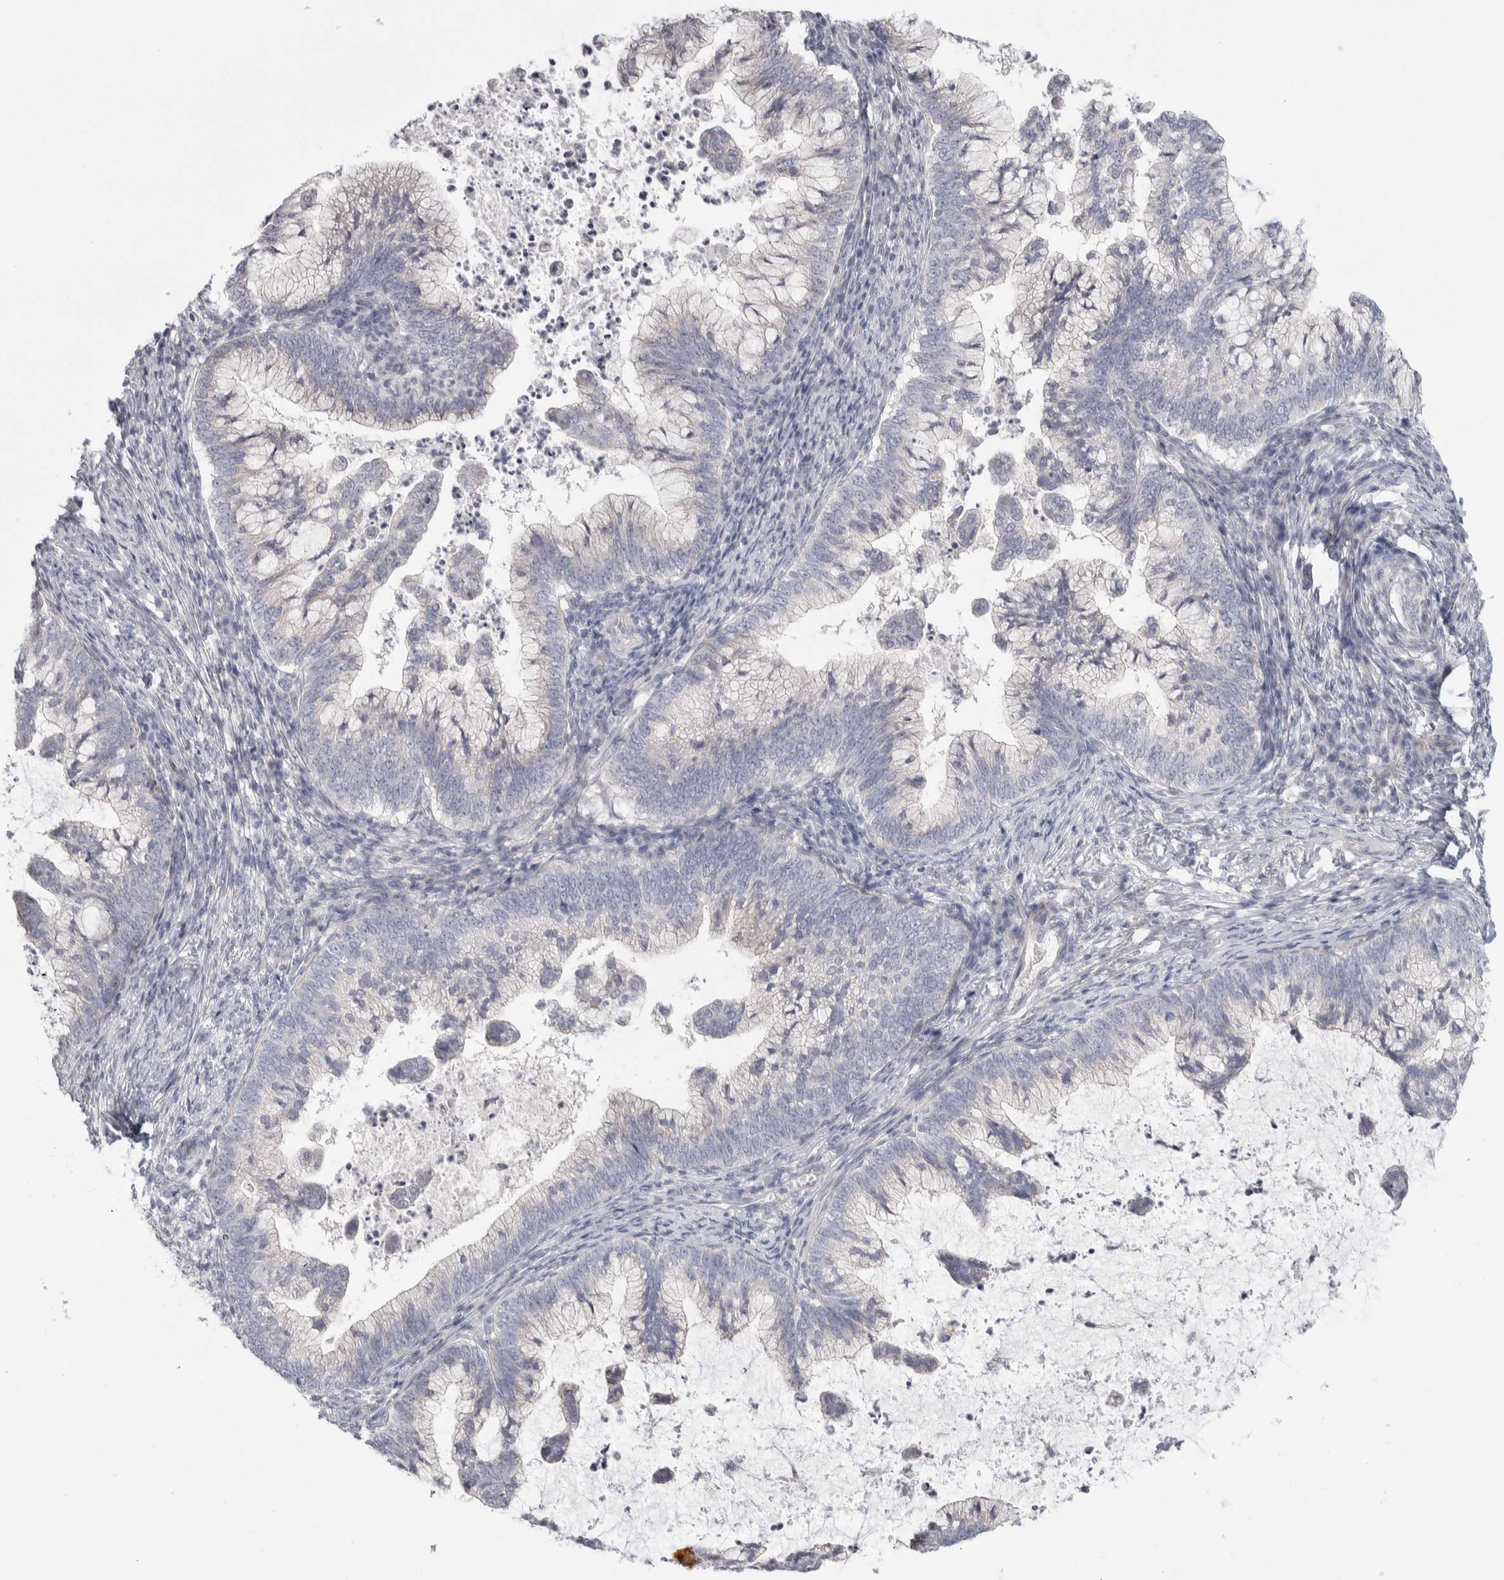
{"staining": {"intensity": "negative", "quantity": "none", "location": "none"}, "tissue": "cervical cancer", "cell_type": "Tumor cells", "image_type": "cancer", "snomed": [{"axis": "morphology", "description": "Adenocarcinoma, NOS"}, {"axis": "topography", "description": "Cervix"}], "caption": "The micrograph demonstrates no significant expression in tumor cells of cervical cancer. (DAB (3,3'-diaminobenzidine) immunohistochemistry (IHC), high magnification).", "gene": "DCXR", "patient": {"sex": "female", "age": 36}}